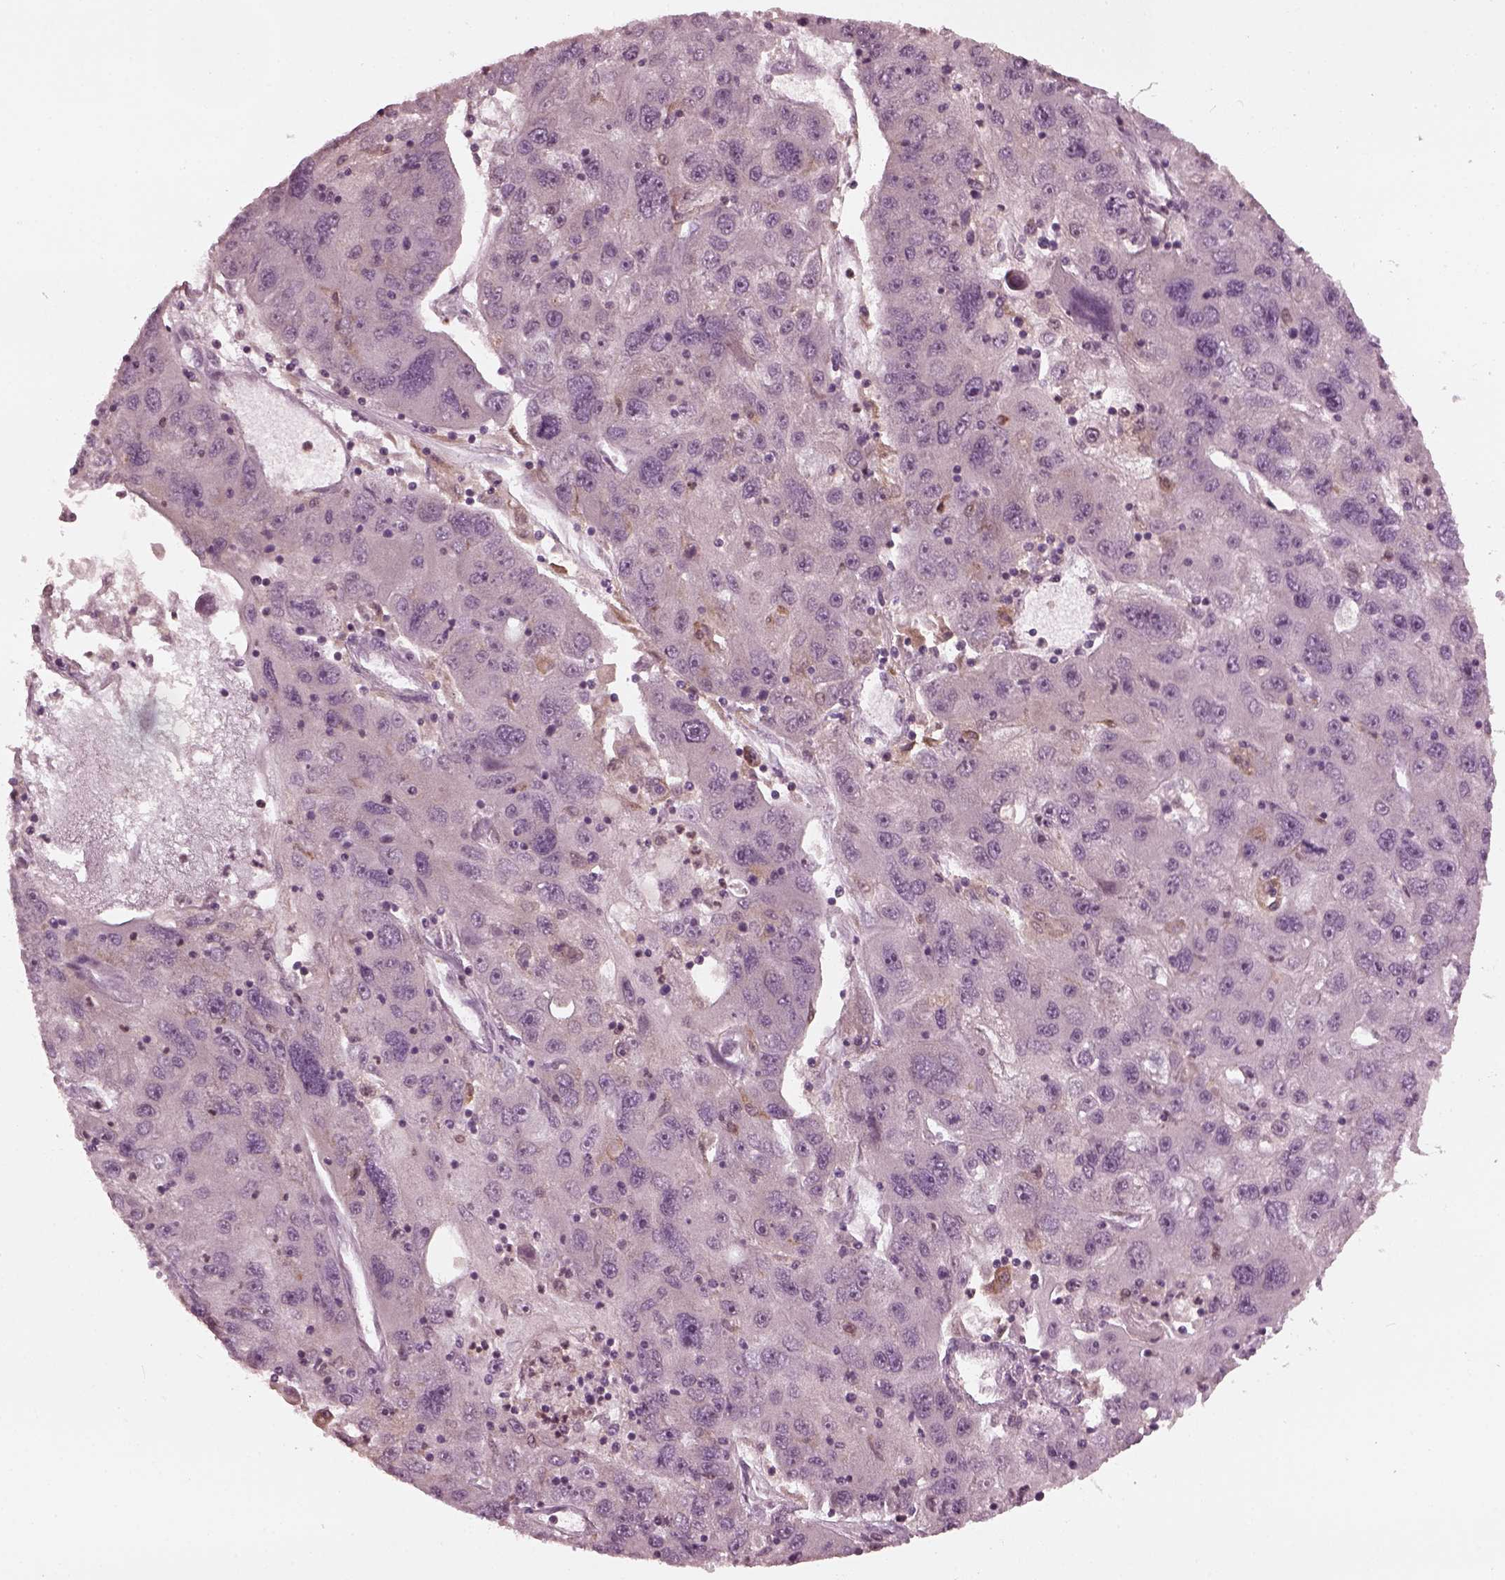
{"staining": {"intensity": "negative", "quantity": "none", "location": "none"}, "tissue": "stomach cancer", "cell_type": "Tumor cells", "image_type": "cancer", "snomed": [{"axis": "morphology", "description": "Adenocarcinoma, NOS"}, {"axis": "topography", "description": "Stomach"}], "caption": "Tumor cells show no significant protein positivity in stomach cancer (adenocarcinoma).", "gene": "PSTPIP2", "patient": {"sex": "male", "age": 56}}